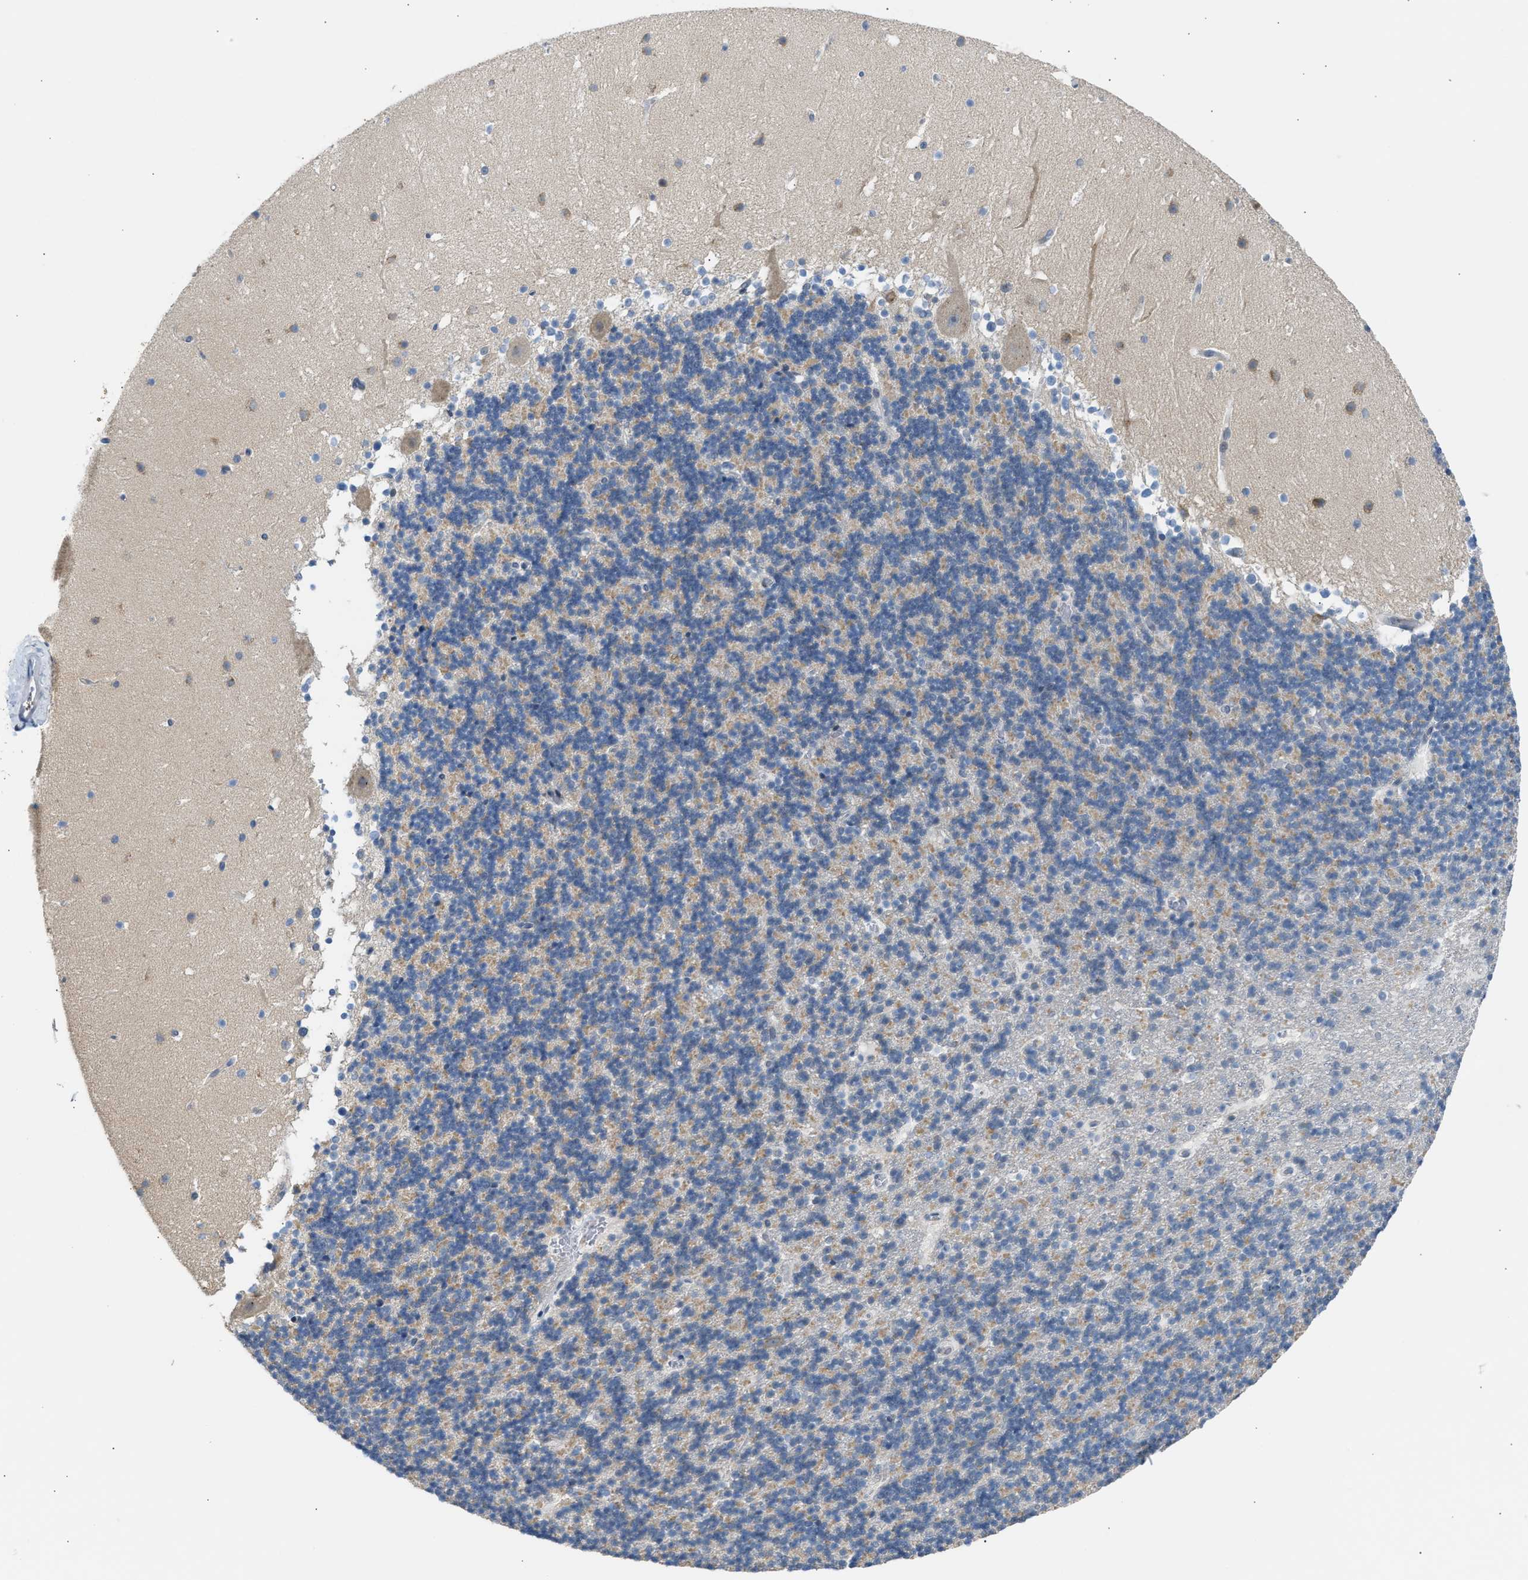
{"staining": {"intensity": "weak", "quantity": ">75%", "location": "cytoplasmic/membranous"}, "tissue": "cerebellum", "cell_type": "Cells in granular layer", "image_type": "normal", "snomed": [{"axis": "morphology", "description": "Normal tissue, NOS"}, {"axis": "topography", "description": "Cerebellum"}], "caption": "The immunohistochemical stain shows weak cytoplasmic/membranous expression in cells in granular layer of normal cerebellum.", "gene": "KCNC2", "patient": {"sex": "male", "age": 45}}